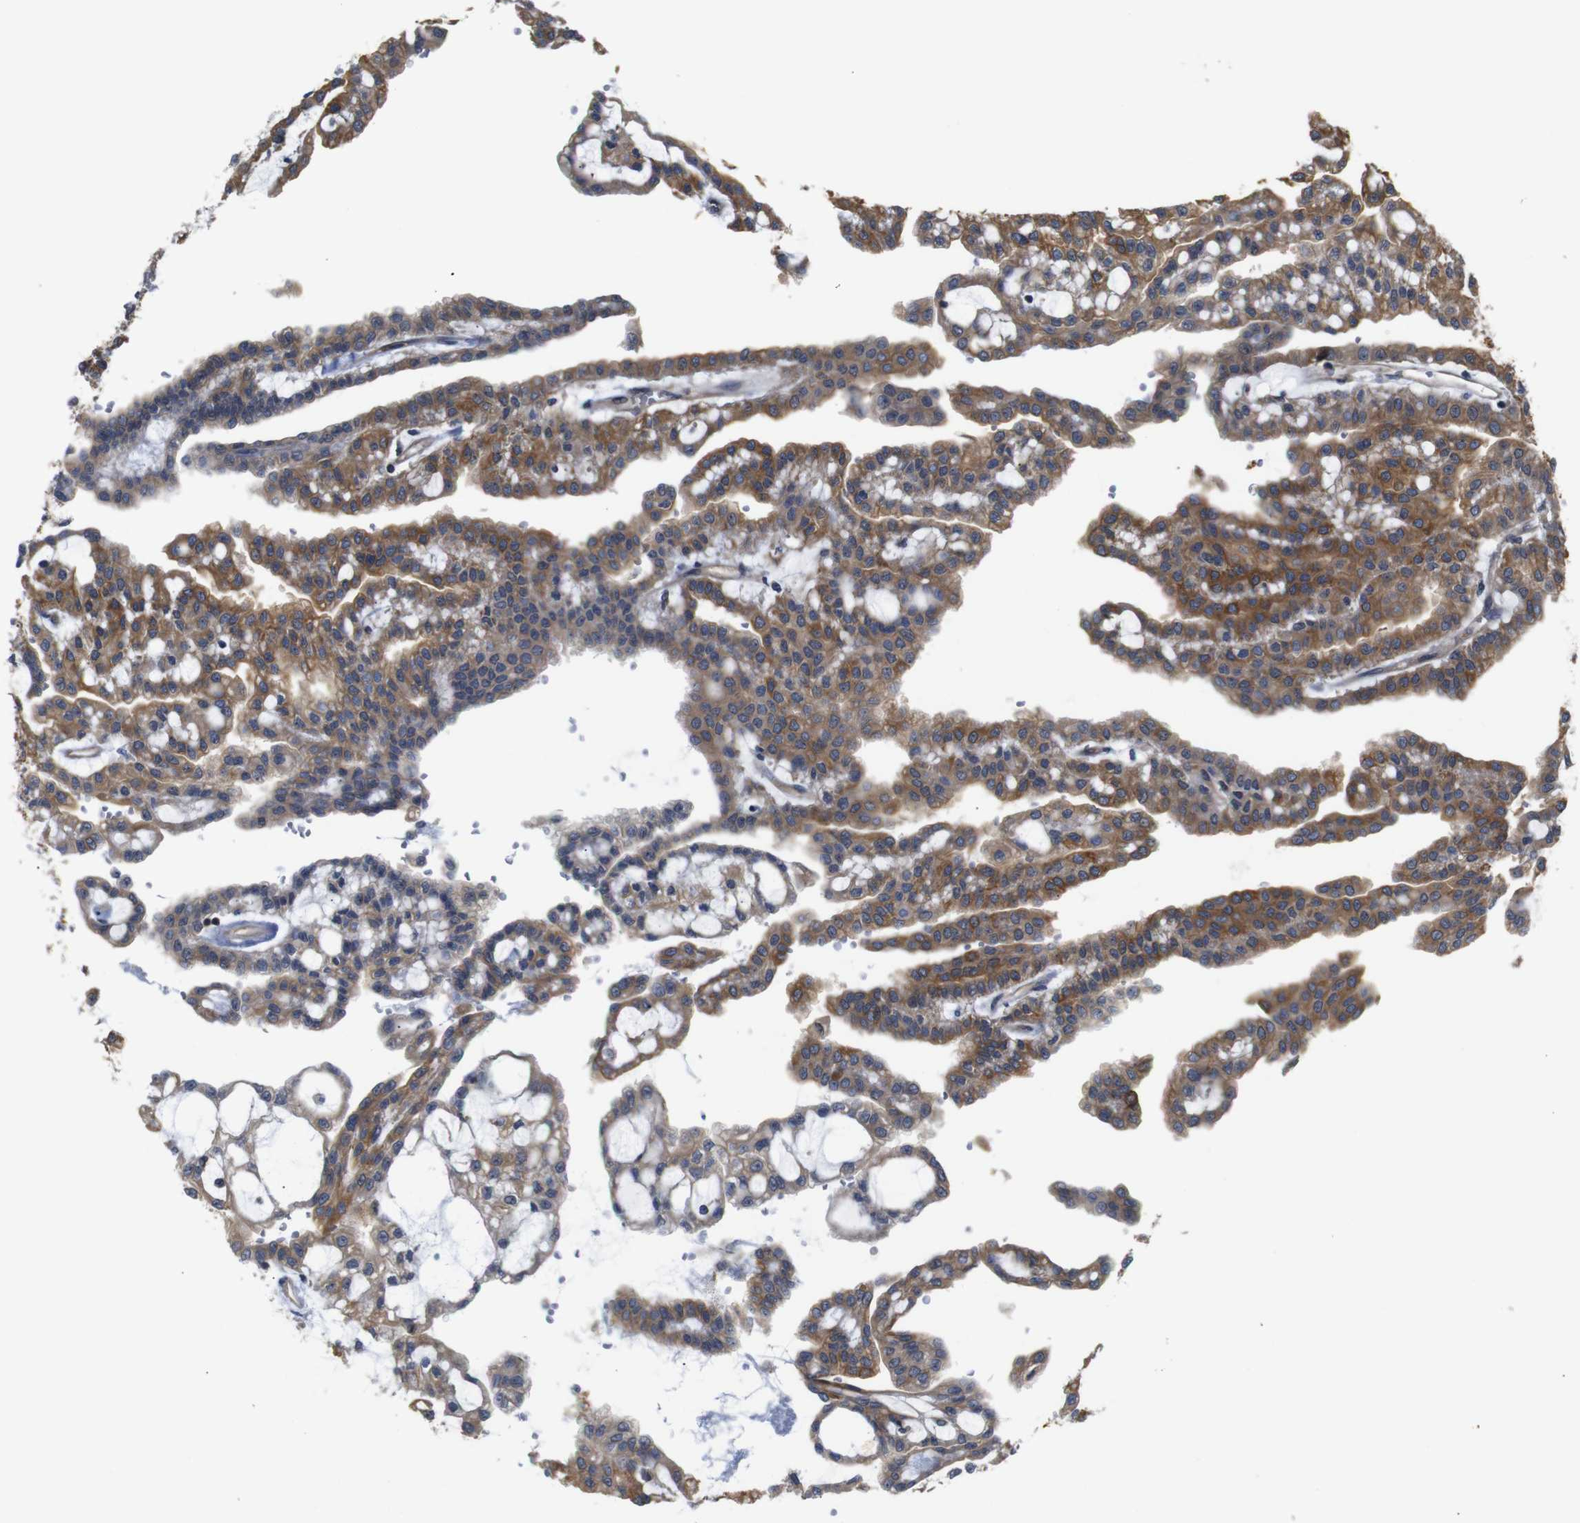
{"staining": {"intensity": "moderate", "quantity": ">75%", "location": "cytoplasmic/membranous"}, "tissue": "renal cancer", "cell_type": "Tumor cells", "image_type": "cancer", "snomed": [{"axis": "morphology", "description": "Adenocarcinoma, NOS"}, {"axis": "topography", "description": "Kidney"}], "caption": "Renal cancer (adenocarcinoma) stained with a protein marker displays moderate staining in tumor cells.", "gene": "BRWD3", "patient": {"sex": "male", "age": 63}}